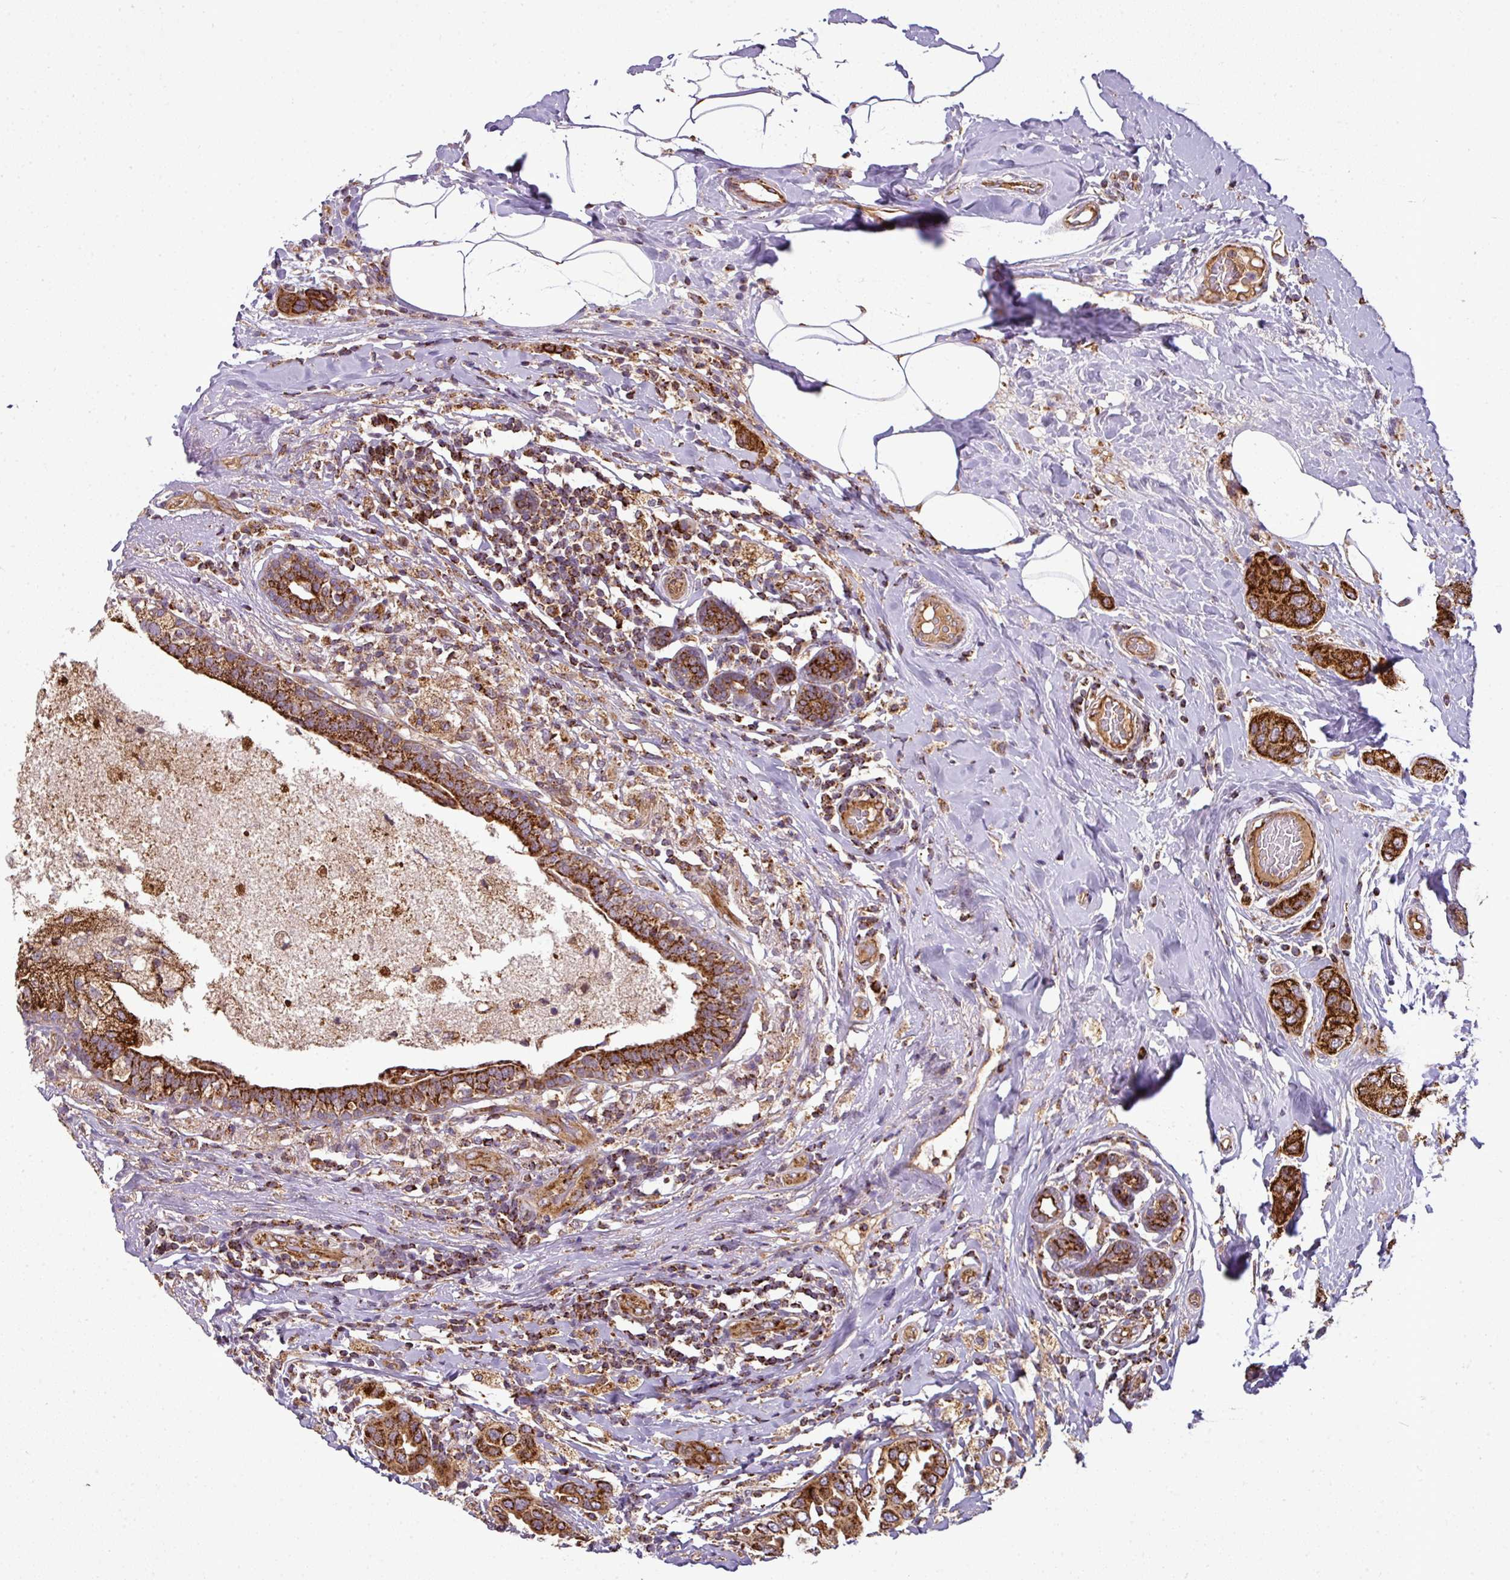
{"staining": {"intensity": "strong", "quantity": ">75%", "location": "cytoplasmic/membranous"}, "tissue": "breast cancer", "cell_type": "Tumor cells", "image_type": "cancer", "snomed": [{"axis": "morphology", "description": "Lobular carcinoma"}, {"axis": "topography", "description": "Breast"}], "caption": "IHC staining of lobular carcinoma (breast), which reveals high levels of strong cytoplasmic/membranous expression in about >75% of tumor cells indicating strong cytoplasmic/membranous protein staining. The staining was performed using DAB (3,3'-diaminobenzidine) (brown) for protein detection and nuclei were counterstained in hematoxylin (blue).", "gene": "PRELID3B", "patient": {"sex": "female", "age": 51}}